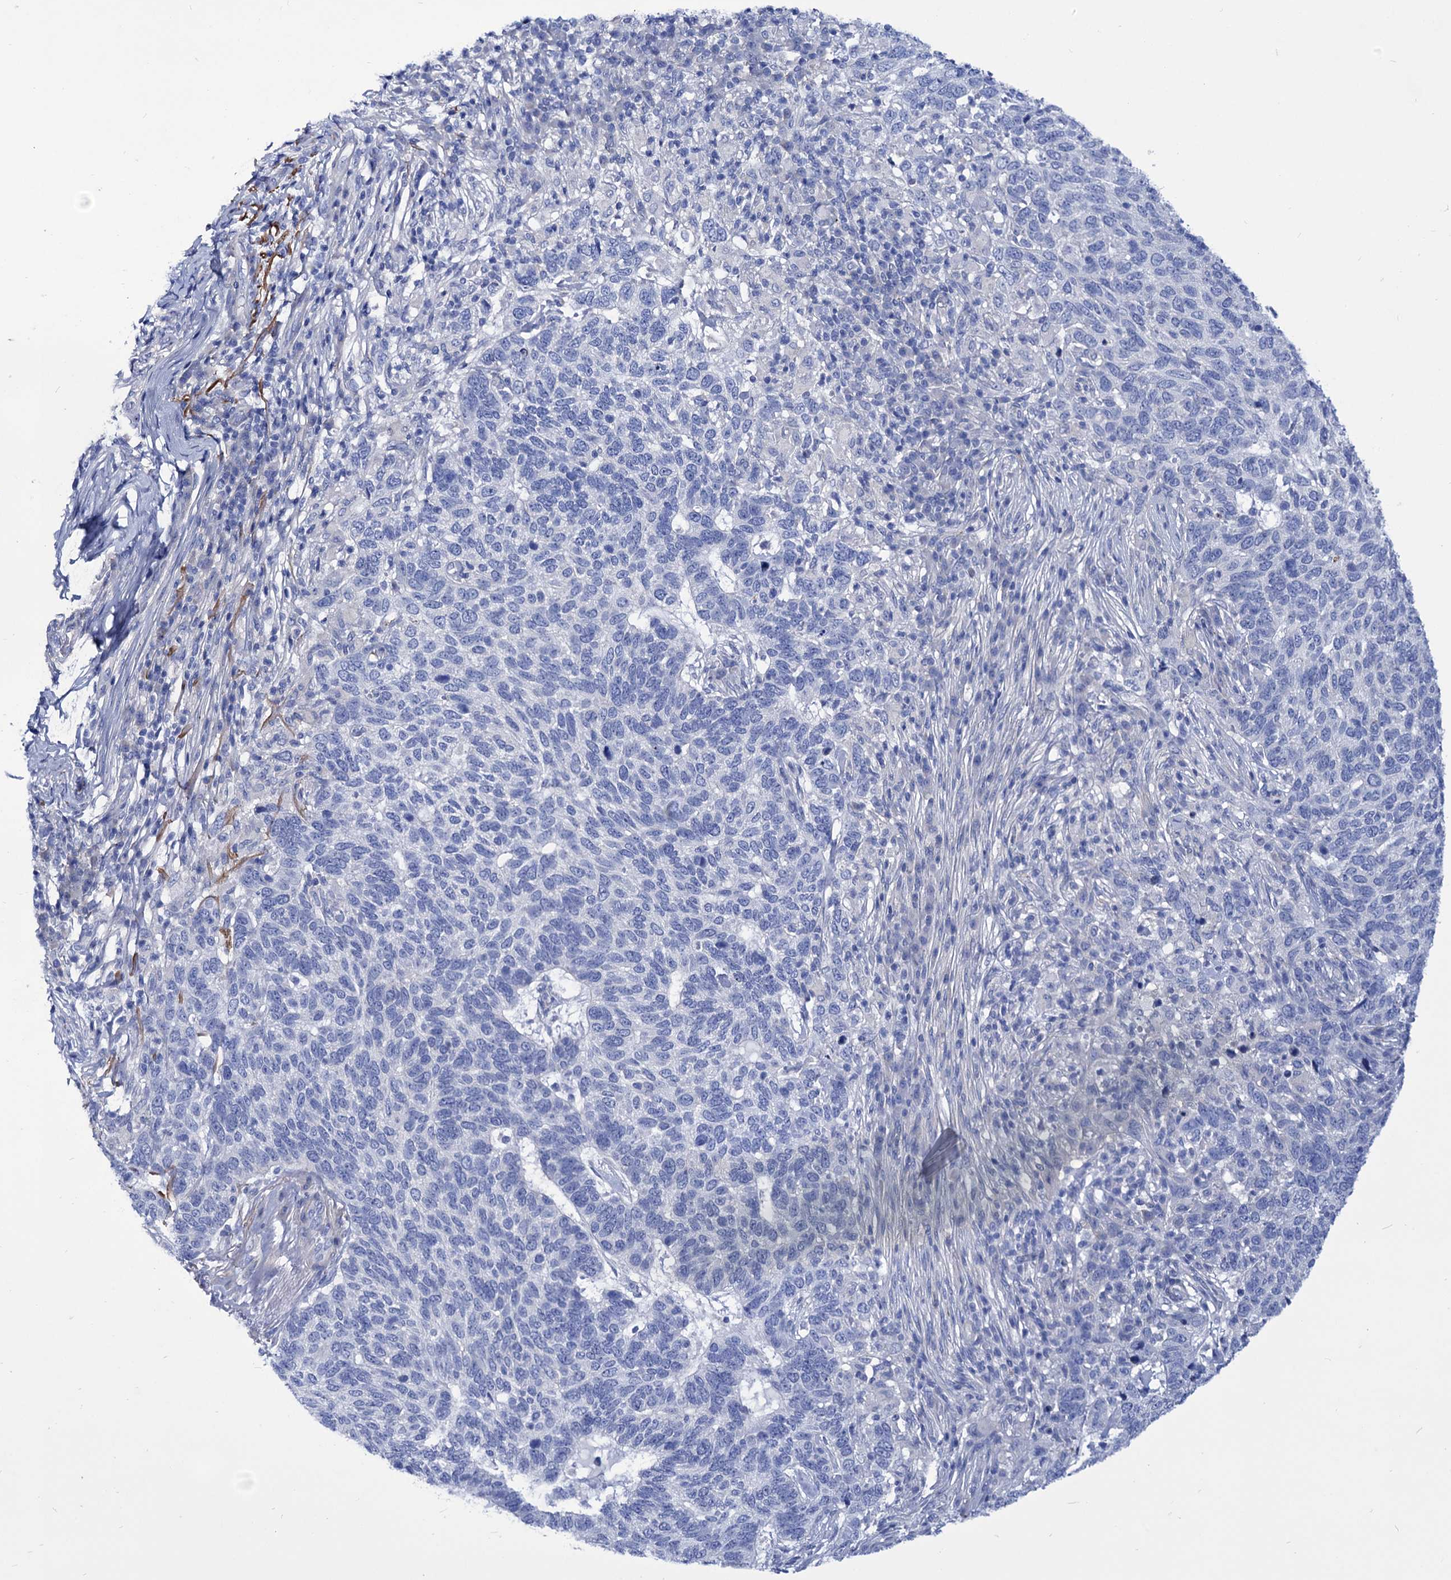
{"staining": {"intensity": "negative", "quantity": "none", "location": "none"}, "tissue": "skin cancer", "cell_type": "Tumor cells", "image_type": "cancer", "snomed": [{"axis": "morphology", "description": "Basal cell carcinoma"}, {"axis": "topography", "description": "Skin"}], "caption": "The image displays no staining of tumor cells in skin cancer. (DAB (3,3'-diaminobenzidine) immunohistochemistry visualized using brightfield microscopy, high magnification).", "gene": "AXL", "patient": {"sex": "female", "age": 65}}